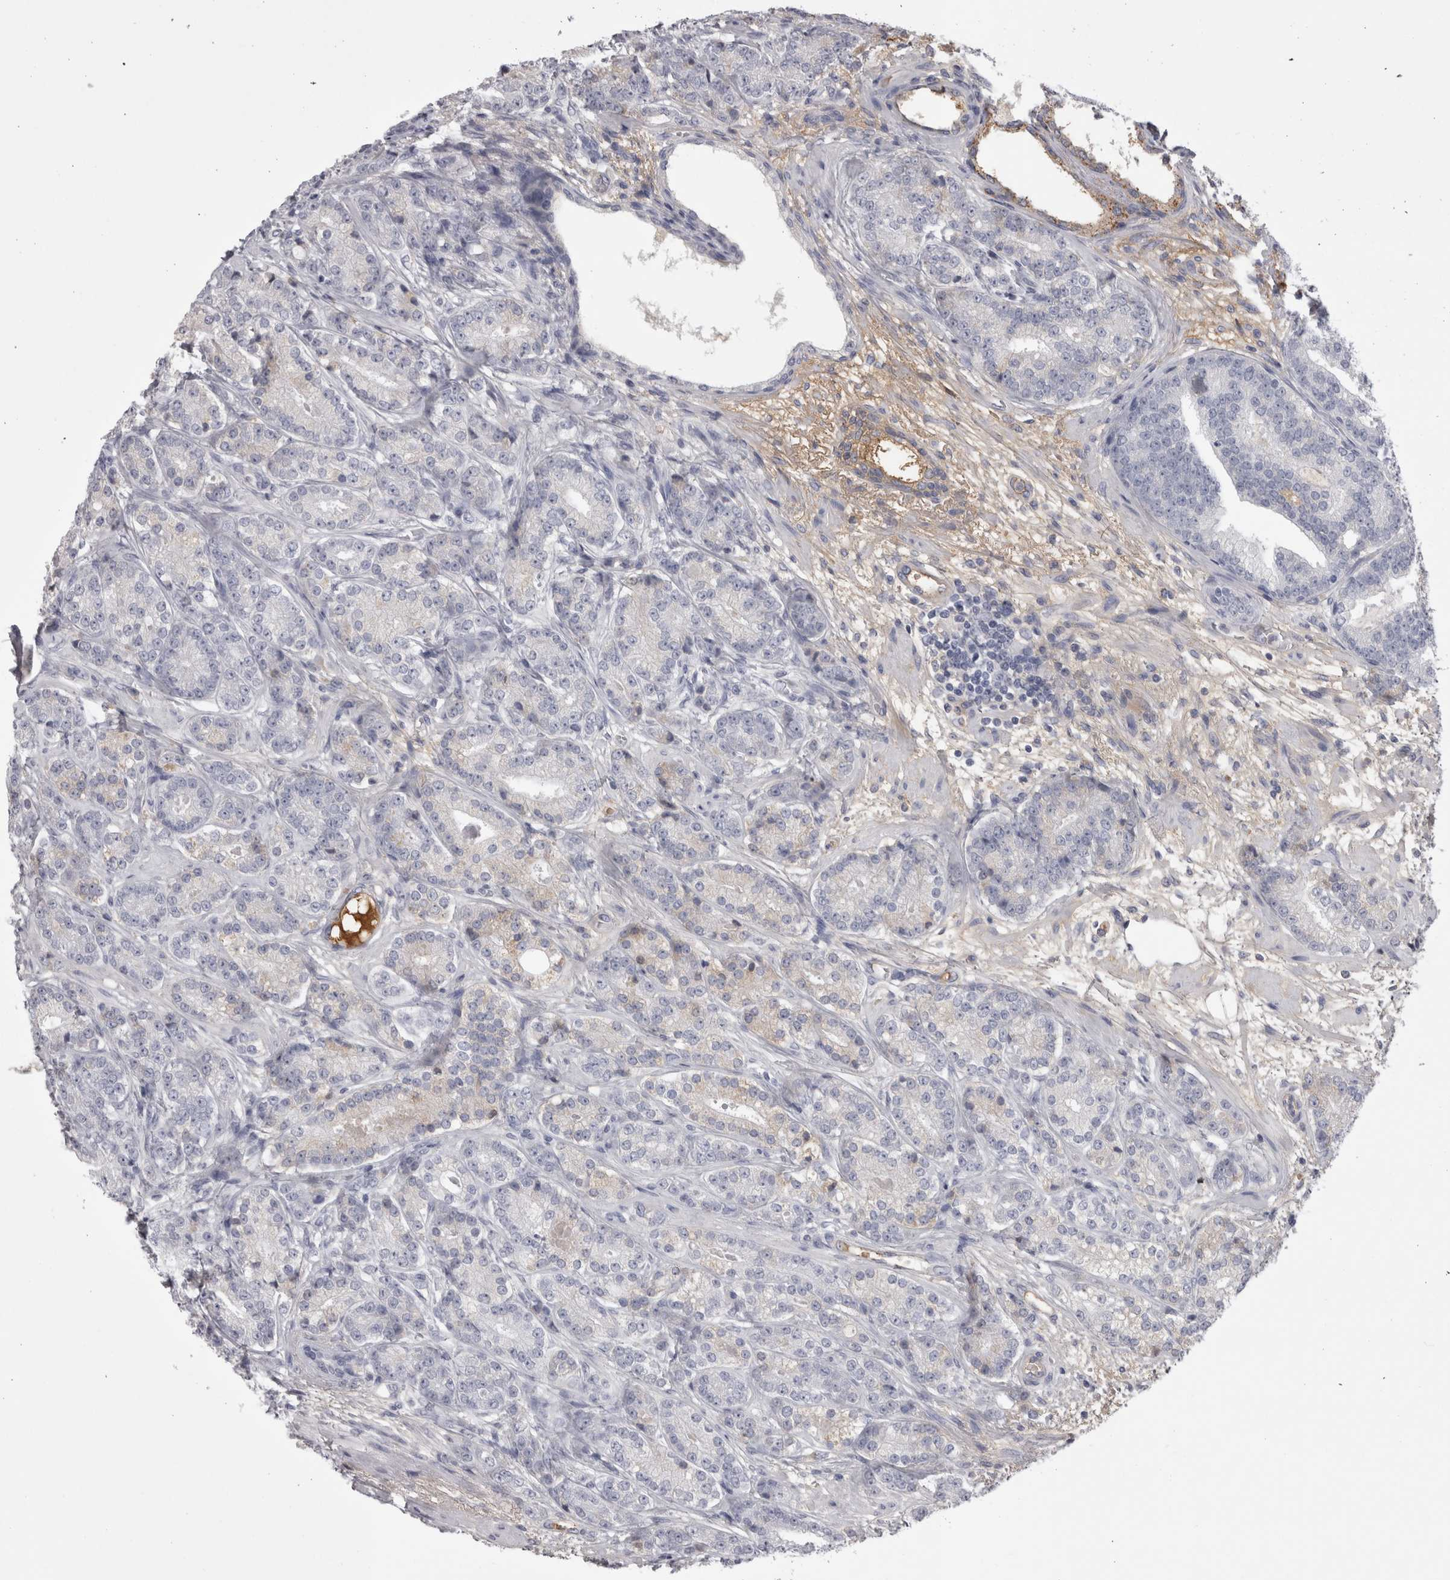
{"staining": {"intensity": "negative", "quantity": "none", "location": "none"}, "tissue": "prostate cancer", "cell_type": "Tumor cells", "image_type": "cancer", "snomed": [{"axis": "morphology", "description": "Adenocarcinoma, High grade"}, {"axis": "topography", "description": "Prostate"}], "caption": "High power microscopy image of an IHC image of prostate cancer, revealing no significant positivity in tumor cells.", "gene": "SAA4", "patient": {"sex": "male", "age": 61}}